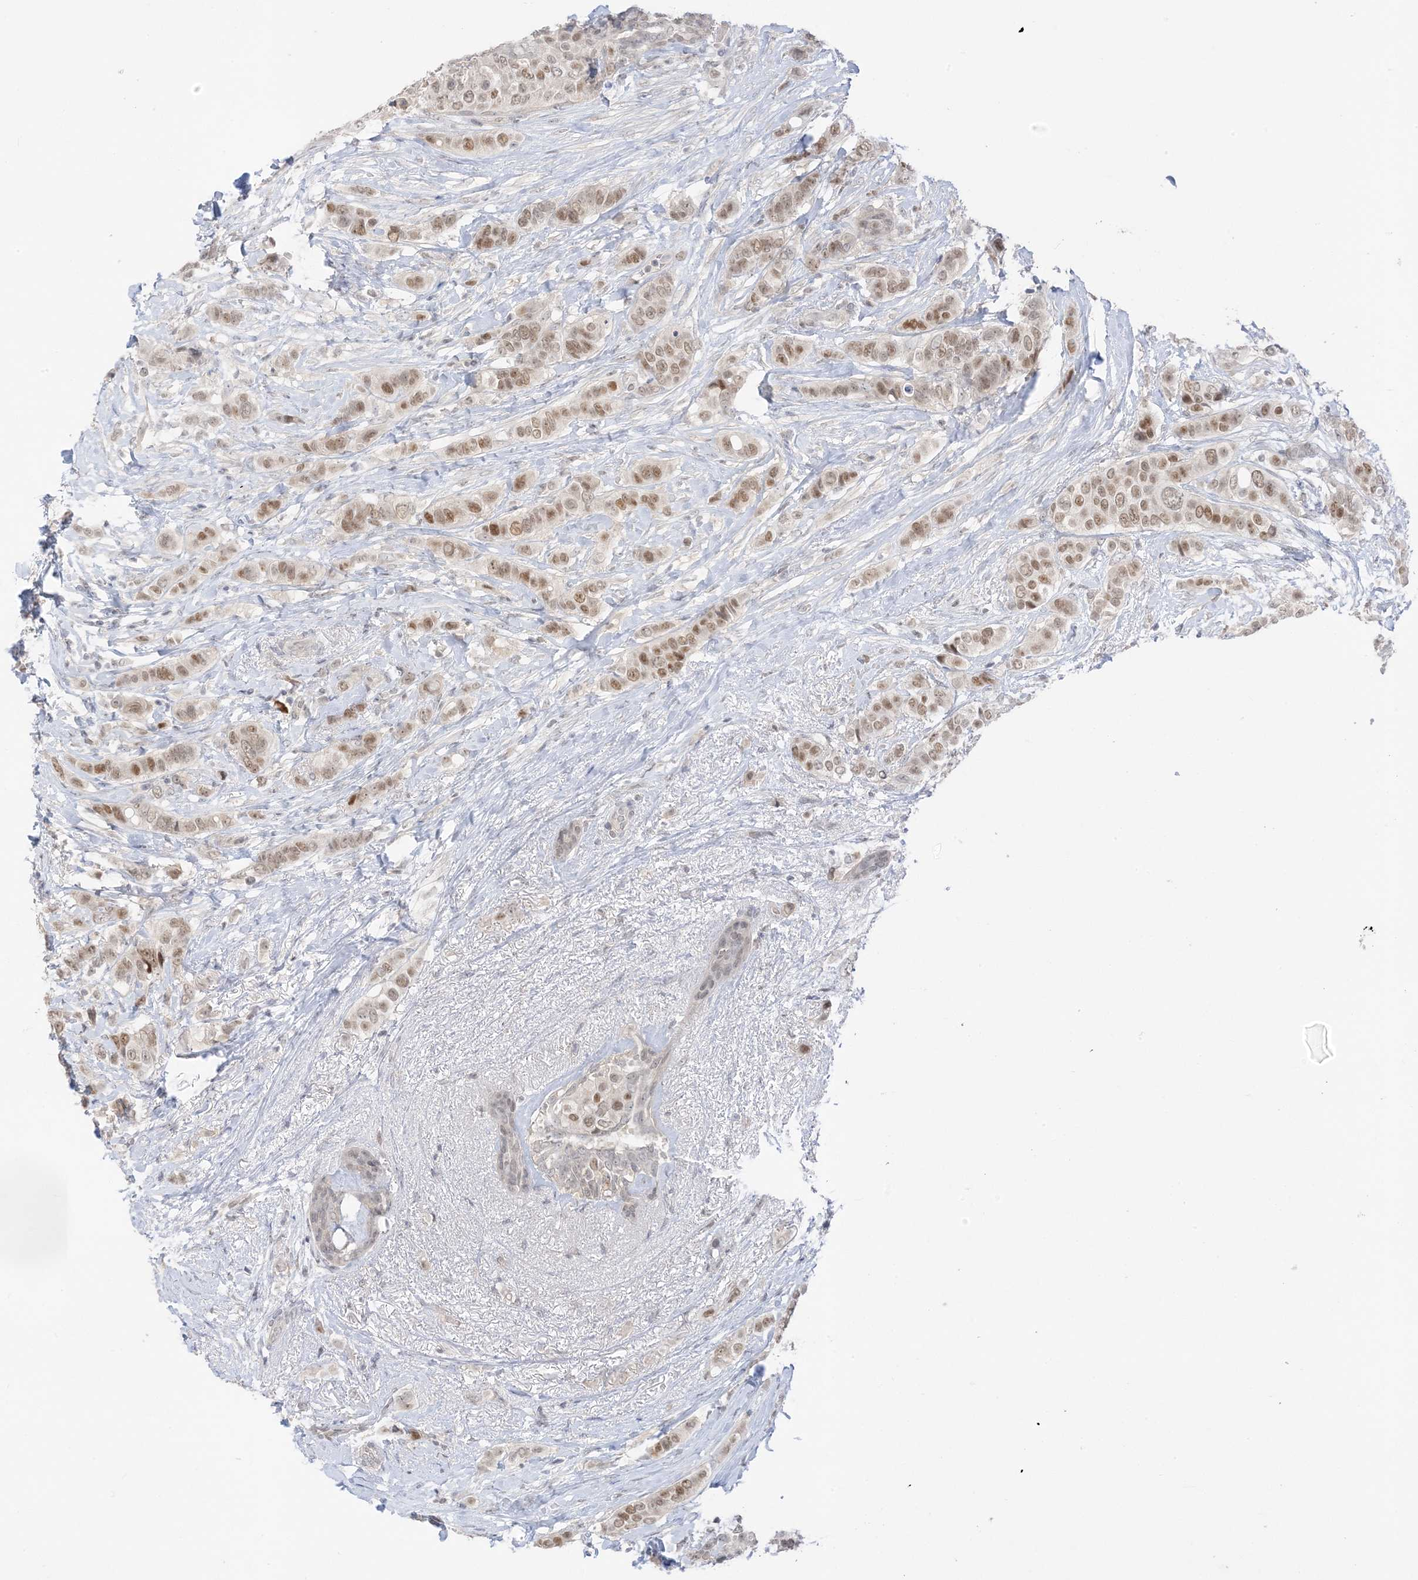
{"staining": {"intensity": "moderate", "quantity": "25%-75%", "location": "nuclear"}, "tissue": "breast cancer", "cell_type": "Tumor cells", "image_type": "cancer", "snomed": [{"axis": "morphology", "description": "Lobular carcinoma"}, {"axis": "topography", "description": "Breast"}], "caption": "Immunohistochemistry of human lobular carcinoma (breast) displays medium levels of moderate nuclear expression in about 25%-75% of tumor cells.", "gene": "MSL3", "patient": {"sex": "female", "age": 51}}